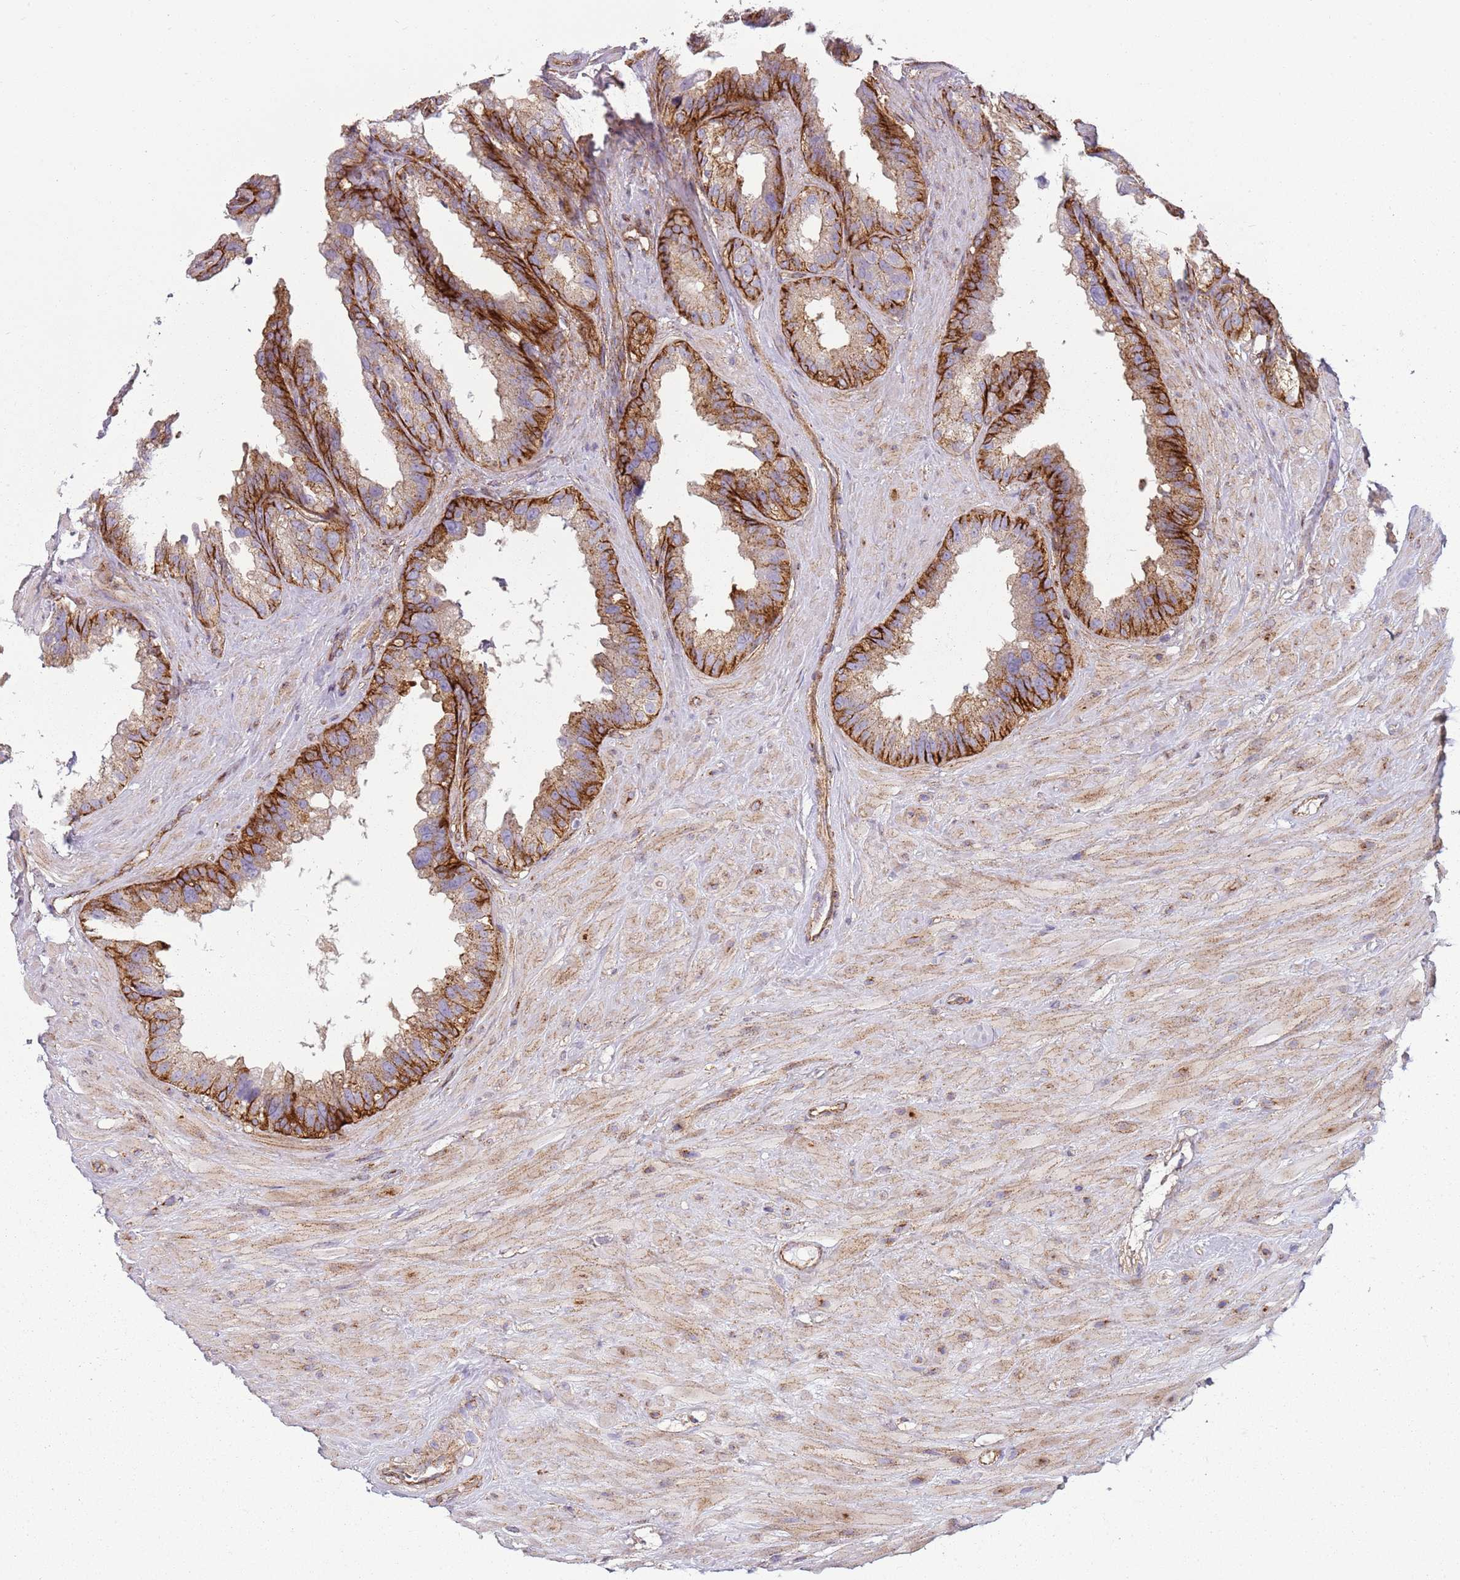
{"staining": {"intensity": "strong", "quantity": "25%-75%", "location": "cytoplasmic/membranous"}, "tissue": "seminal vesicle", "cell_type": "Glandular cells", "image_type": "normal", "snomed": [{"axis": "morphology", "description": "Normal tissue, NOS"}, {"axis": "topography", "description": "Seminal veicle"}], "caption": "A micrograph of seminal vesicle stained for a protein reveals strong cytoplasmic/membranous brown staining in glandular cells.", "gene": "SNX1", "patient": {"sex": "male", "age": 80}}